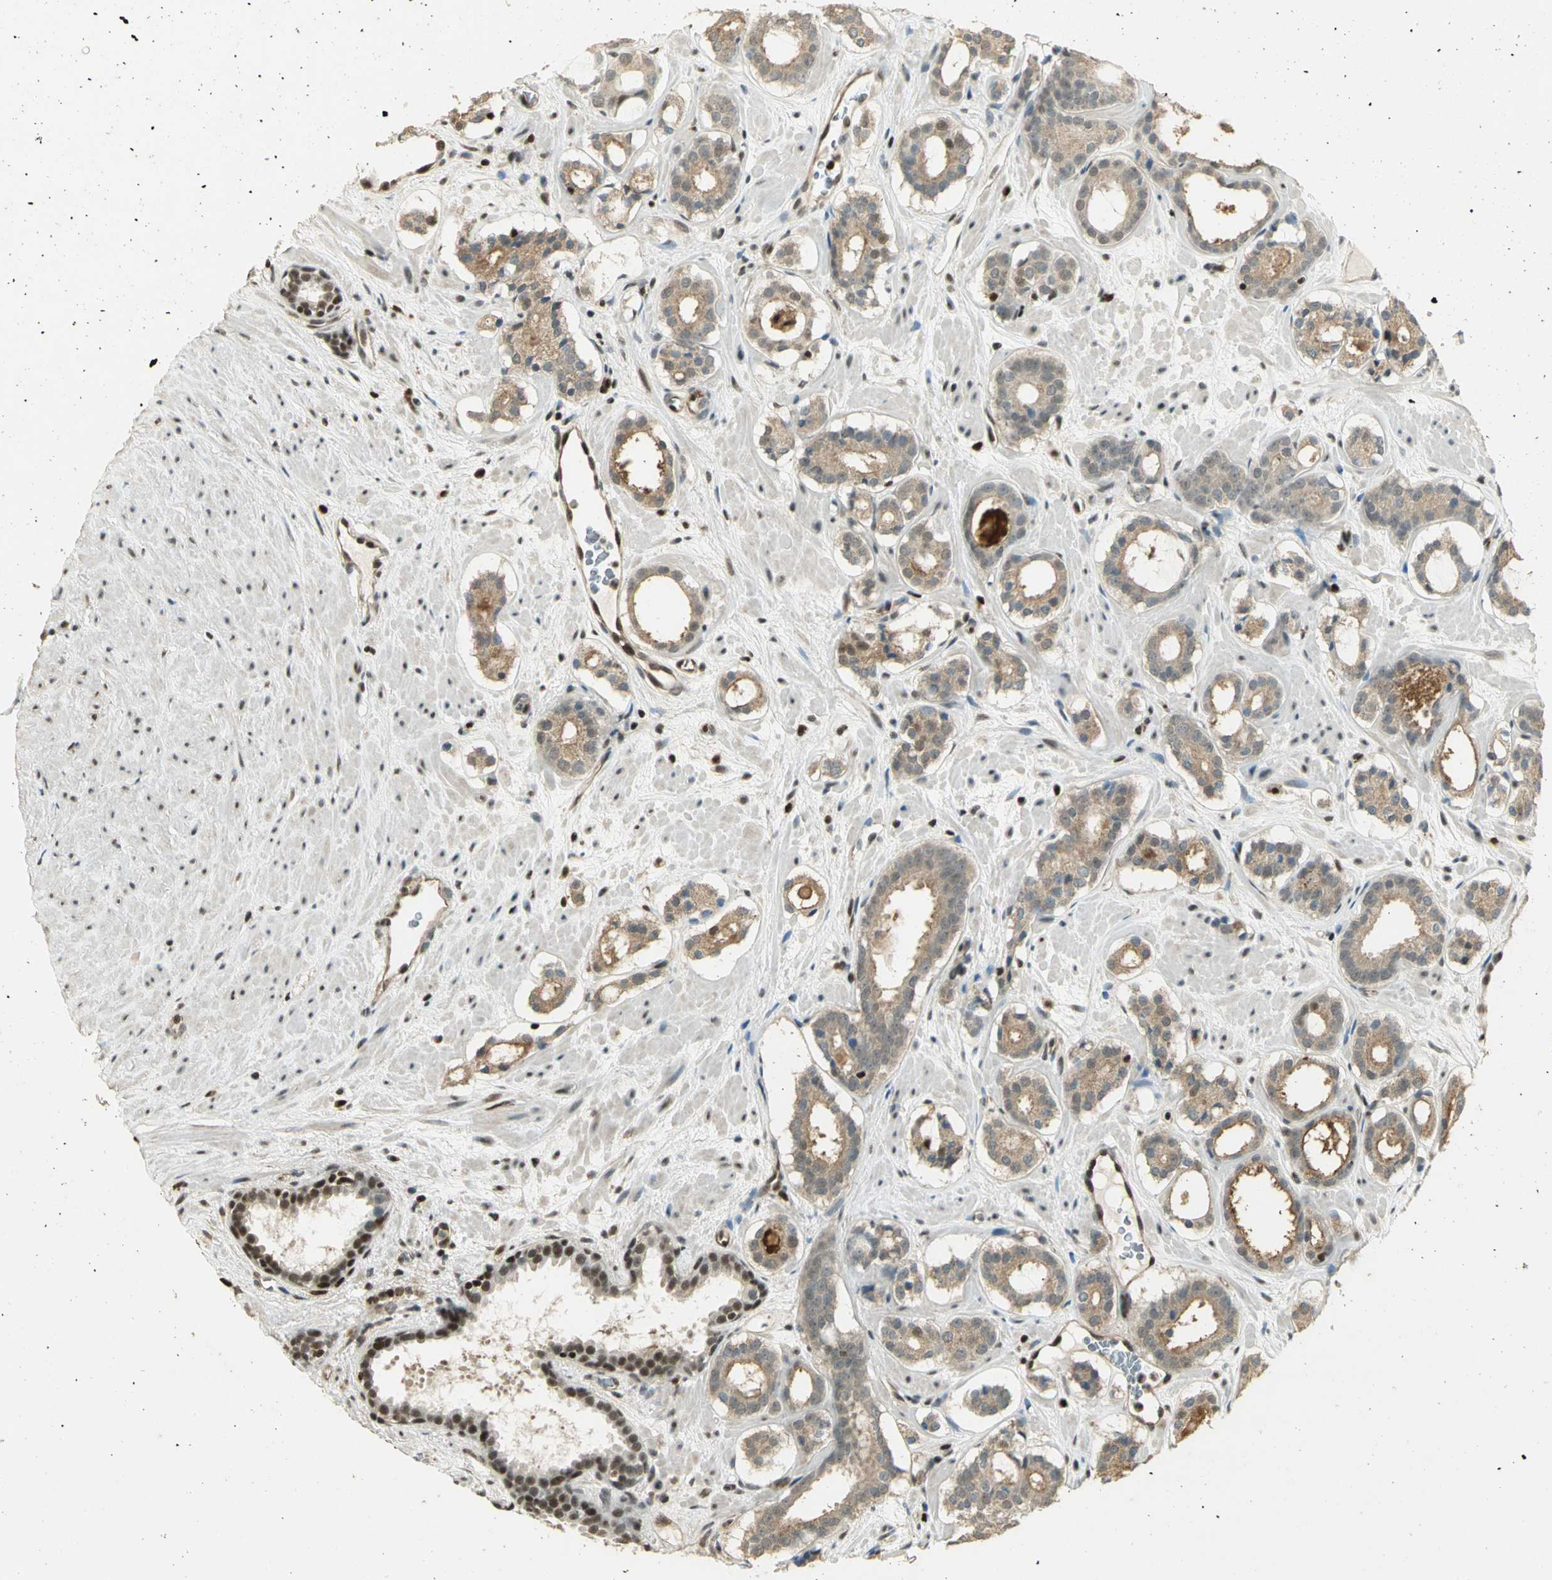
{"staining": {"intensity": "weak", "quantity": ">75%", "location": "cytoplasmic/membranous,nuclear"}, "tissue": "prostate cancer", "cell_type": "Tumor cells", "image_type": "cancer", "snomed": [{"axis": "morphology", "description": "Adenocarcinoma, Low grade"}, {"axis": "topography", "description": "Prostate"}], "caption": "High-magnification brightfield microscopy of prostate cancer (adenocarcinoma (low-grade)) stained with DAB (3,3'-diaminobenzidine) (brown) and counterstained with hematoxylin (blue). tumor cells exhibit weak cytoplasmic/membranous and nuclear staining is identified in about>75% of cells.", "gene": "ELF1", "patient": {"sex": "male", "age": 57}}